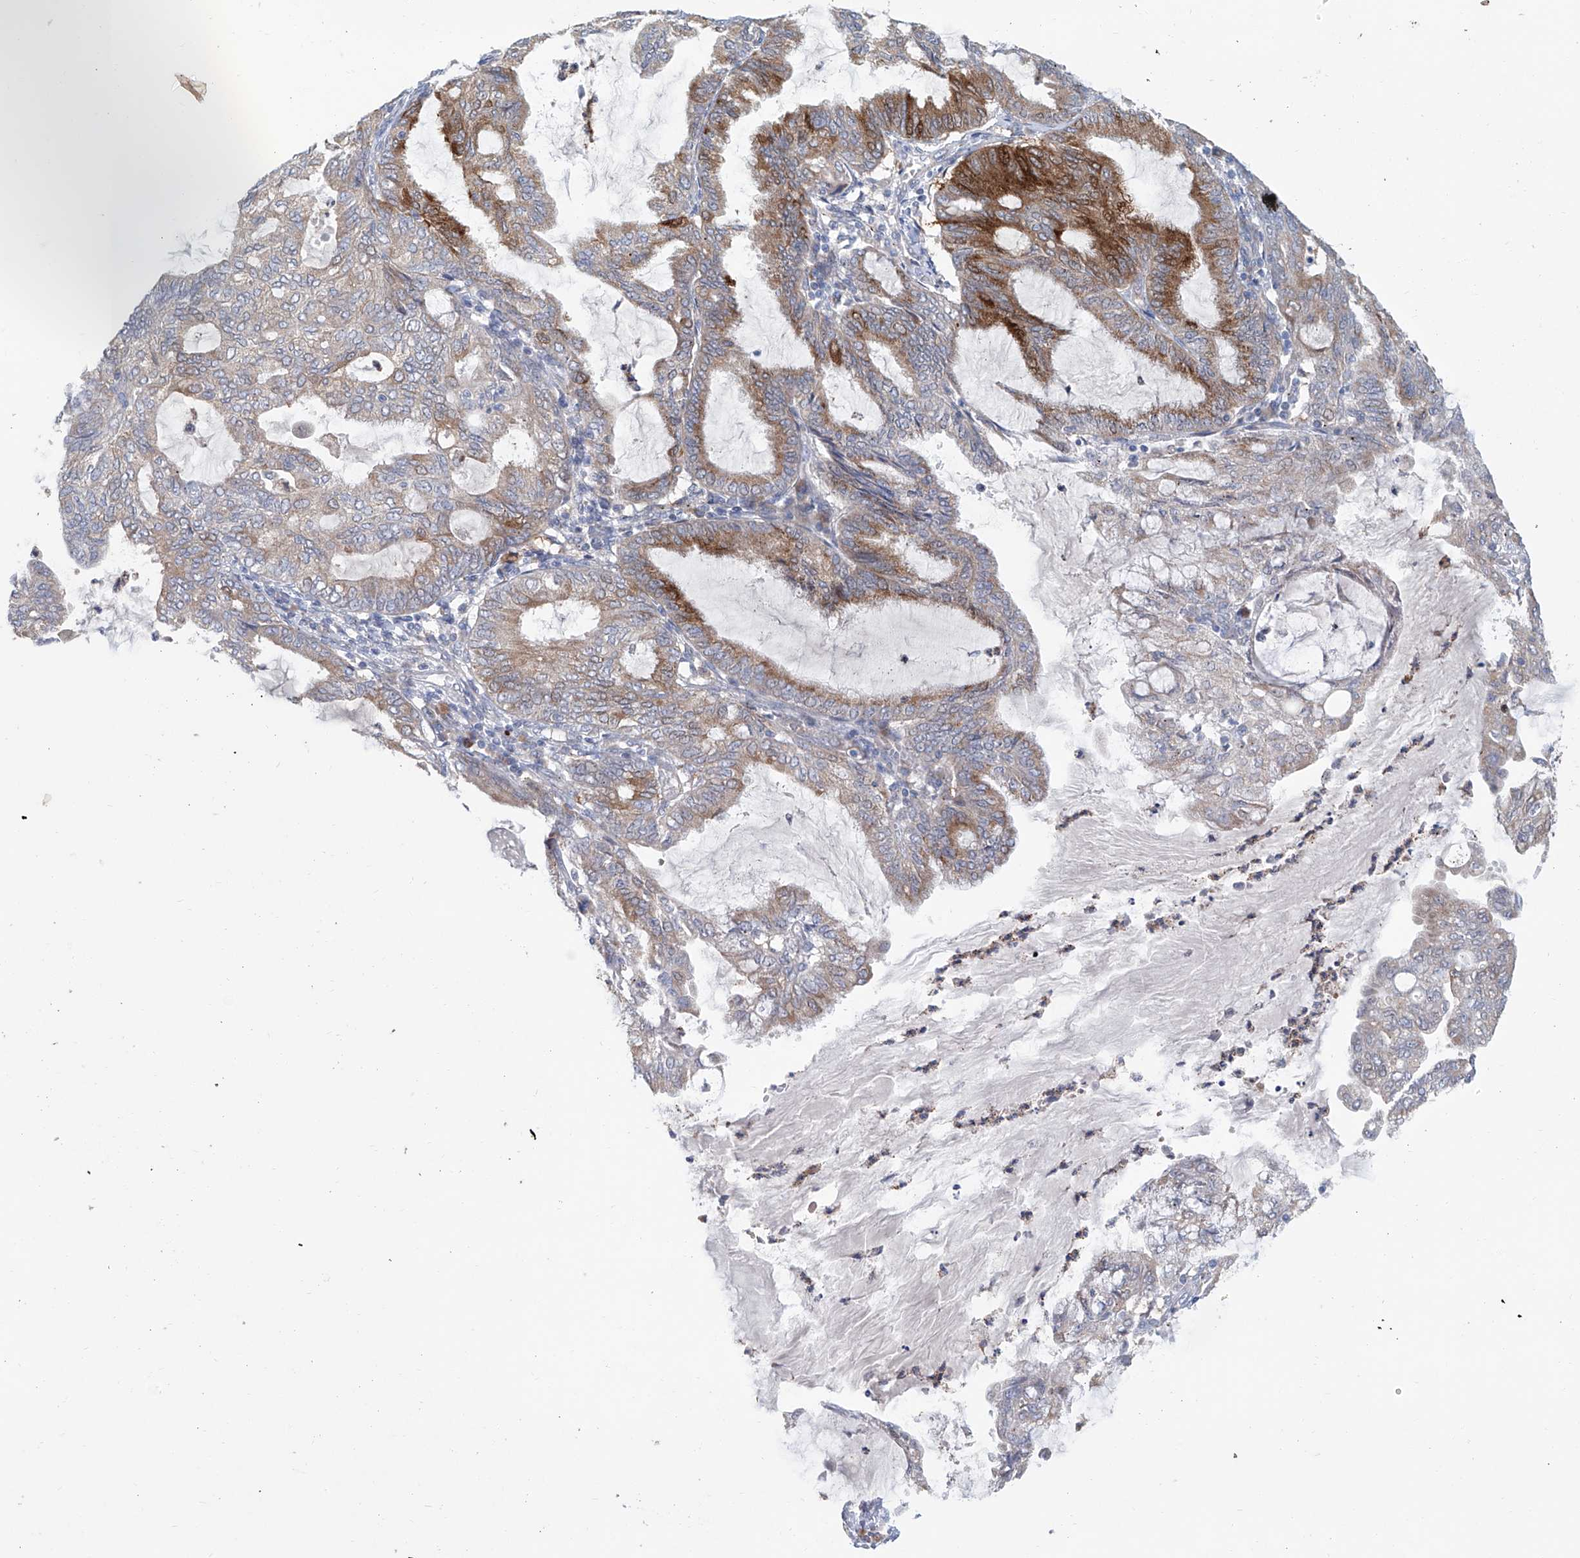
{"staining": {"intensity": "moderate", "quantity": "25%-75%", "location": "cytoplasmic/membranous"}, "tissue": "endometrial cancer", "cell_type": "Tumor cells", "image_type": "cancer", "snomed": [{"axis": "morphology", "description": "Adenocarcinoma, NOS"}, {"axis": "topography", "description": "Endometrium"}], "caption": "An image showing moderate cytoplasmic/membranous positivity in about 25%-75% of tumor cells in endometrial cancer (adenocarcinoma), as visualized by brown immunohistochemical staining.", "gene": "KLC4", "patient": {"sex": "female", "age": 86}}